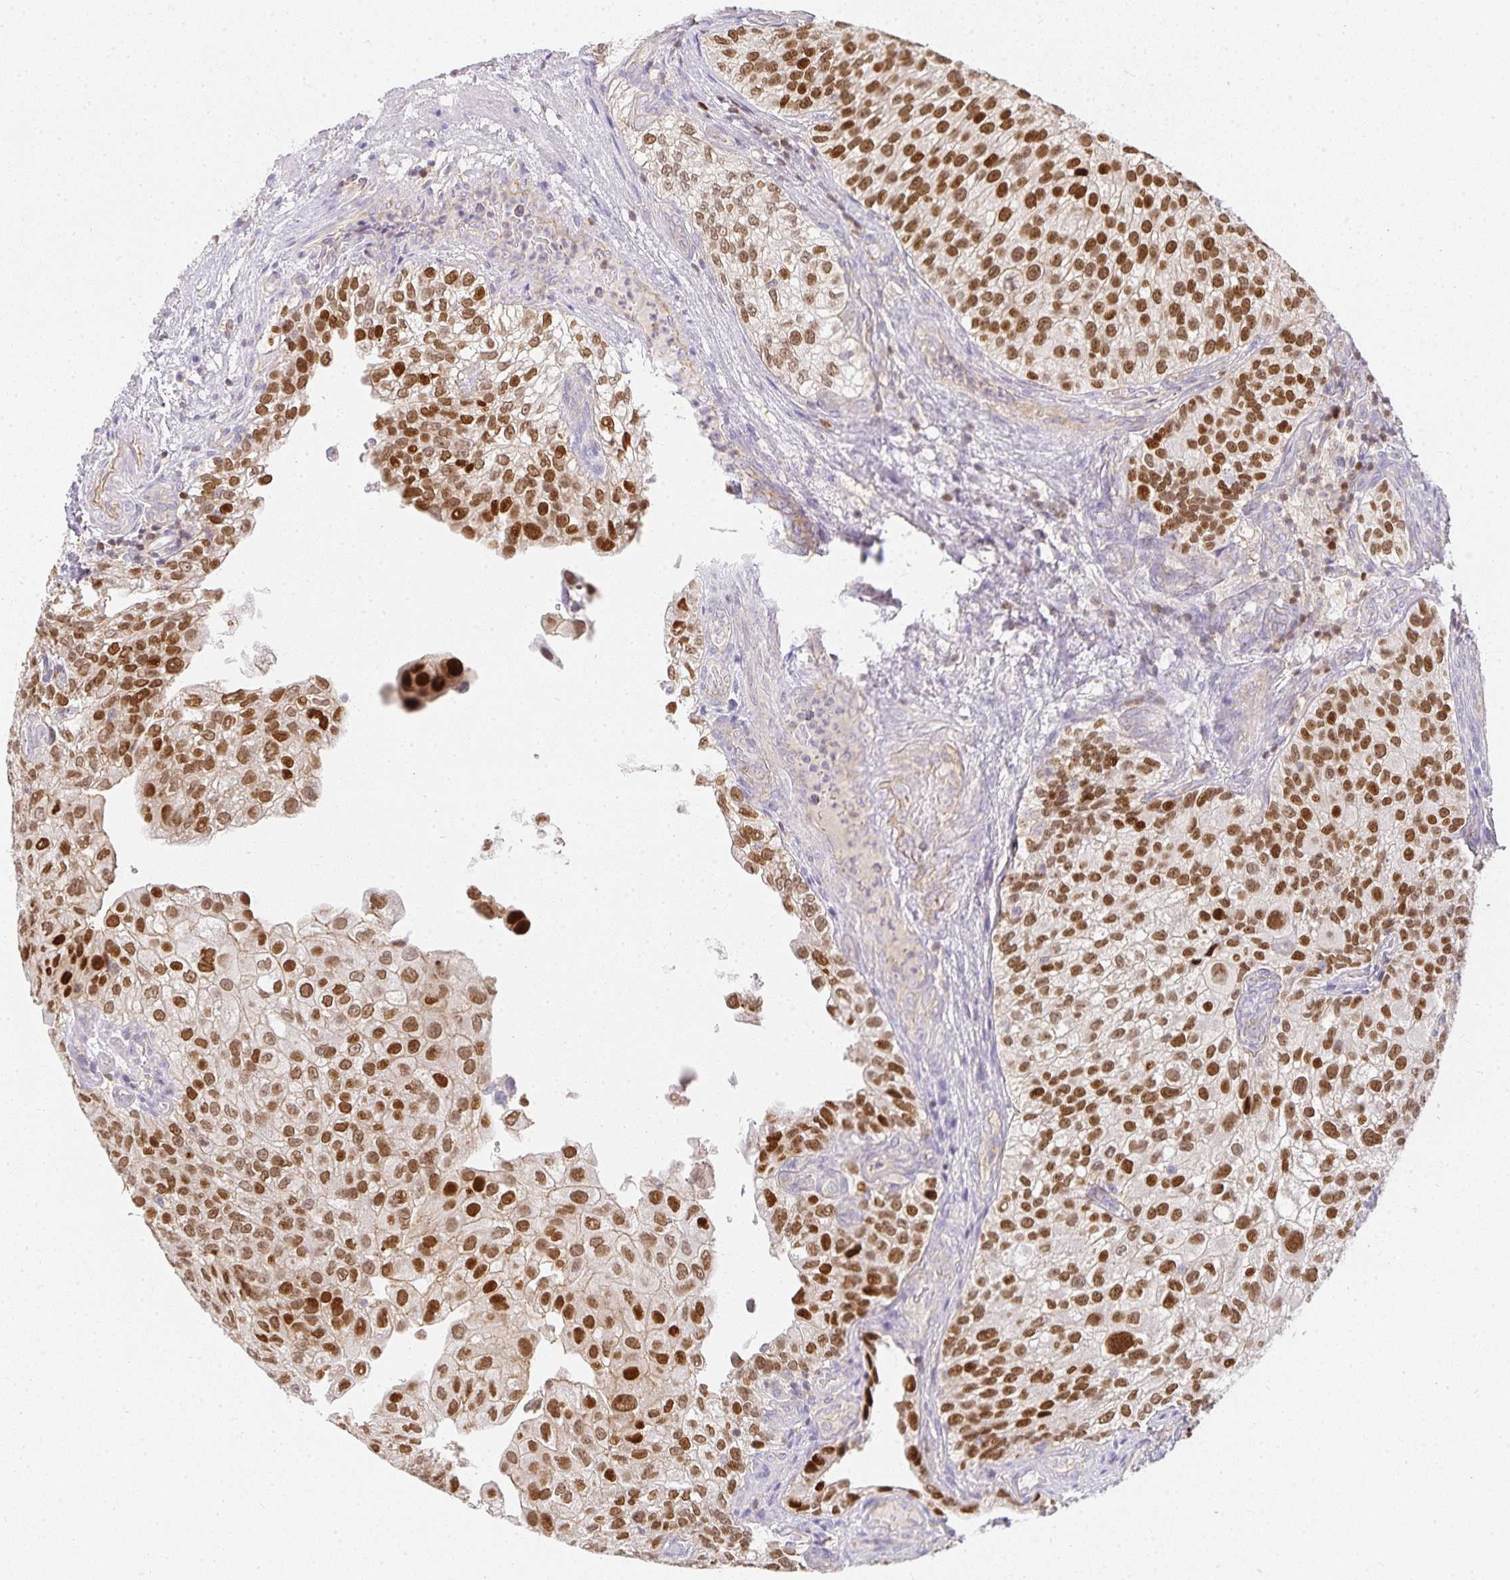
{"staining": {"intensity": "moderate", "quantity": ">75%", "location": "nuclear"}, "tissue": "urothelial cancer", "cell_type": "Tumor cells", "image_type": "cancer", "snomed": [{"axis": "morphology", "description": "Urothelial carcinoma, NOS"}, {"axis": "topography", "description": "Urinary bladder"}], "caption": "Immunohistochemistry micrograph of neoplastic tissue: human urothelial cancer stained using IHC demonstrates medium levels of moderate protein expression localized specifically in the nuclear of tumor cells, appearing as a nuclear brown color.", "gene": "GATA3", "patient": {"sex": "male", "age": 87}}